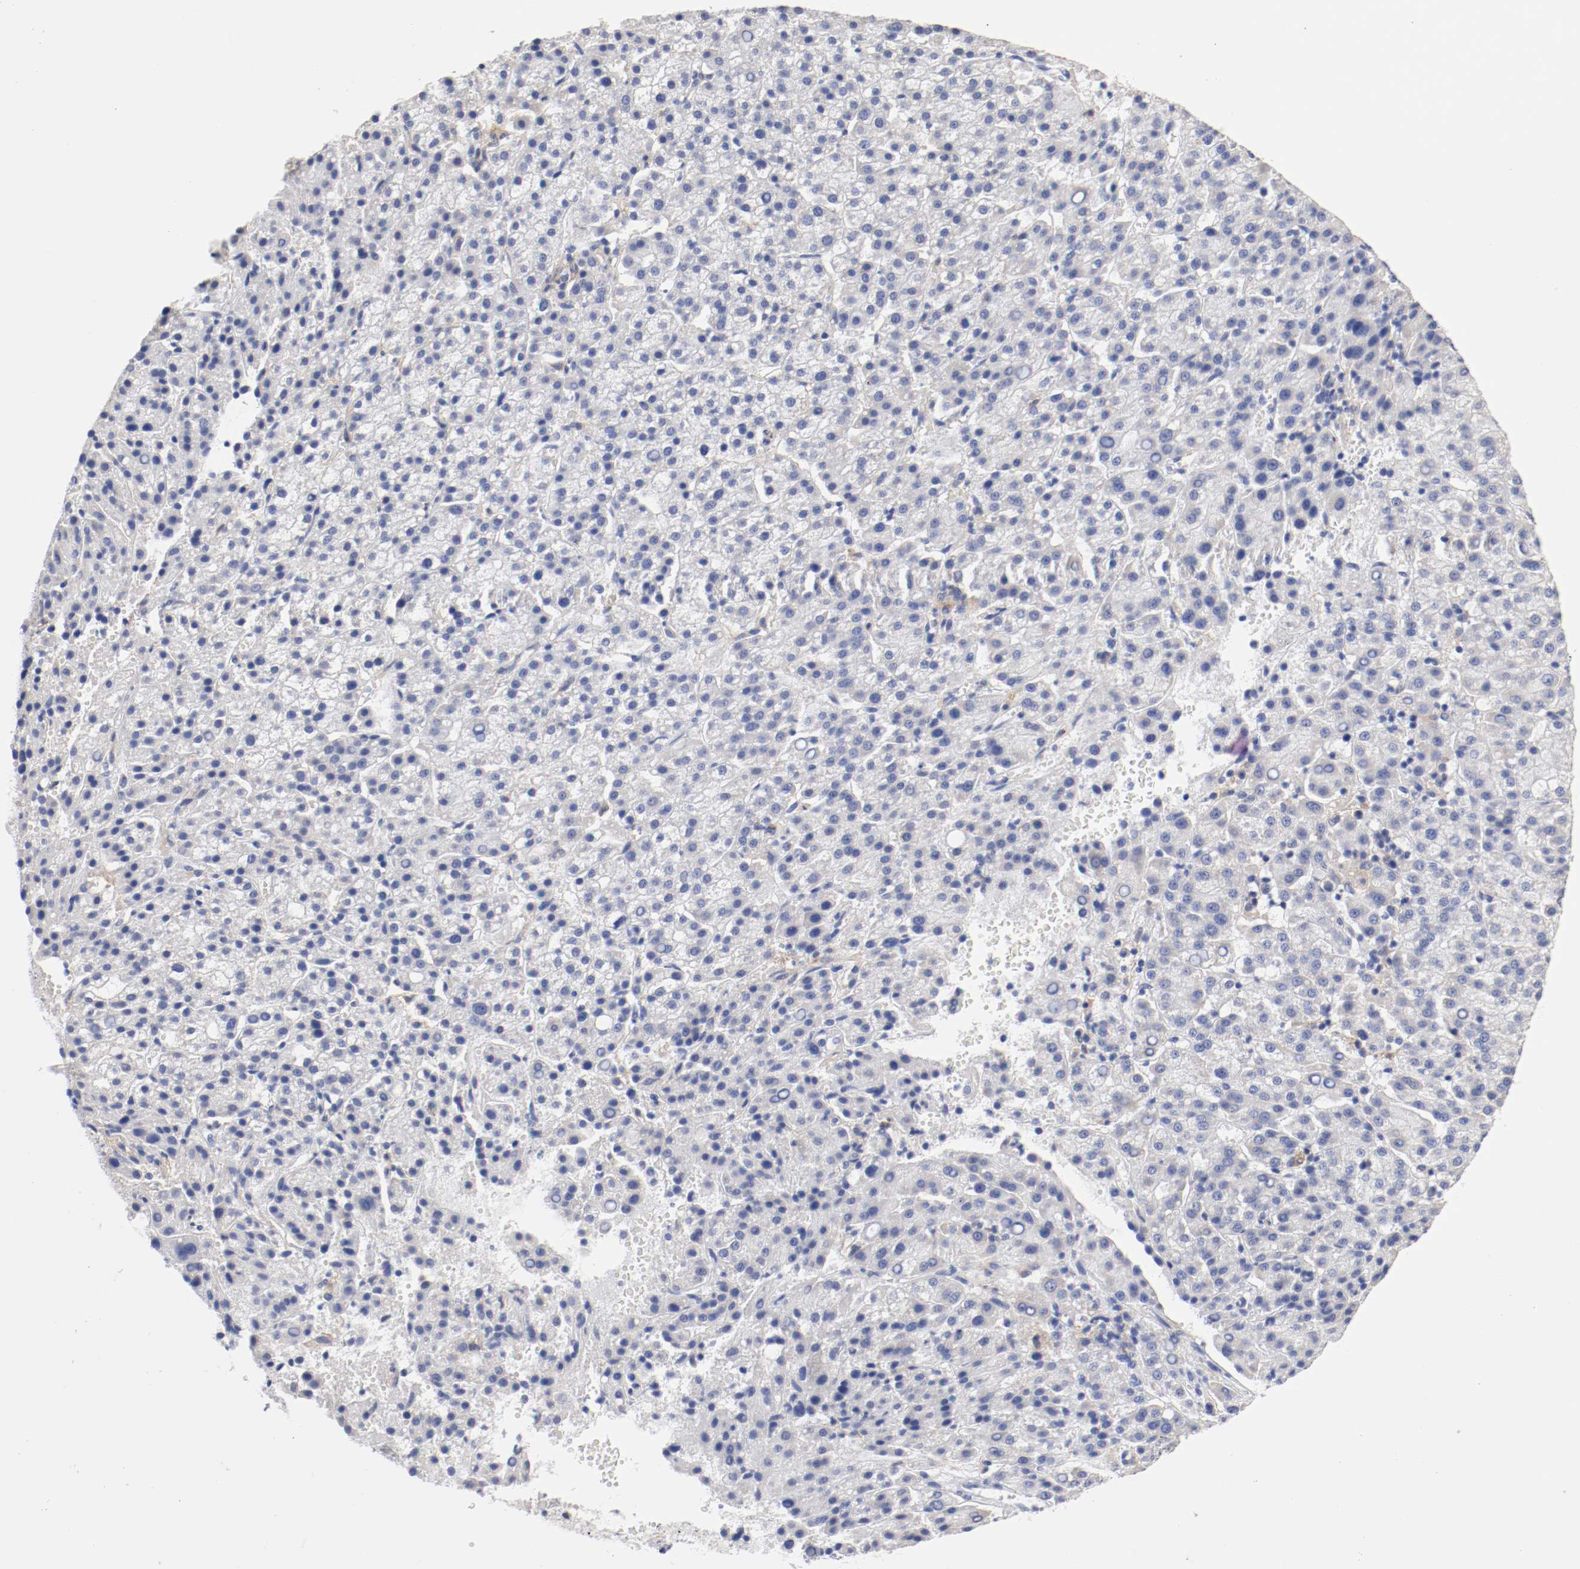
{"staining": {"intensity": "negative", "quantity": "none", "location": "none"}, "tissue": "liver cancer", "cell_type": "Tumor cells", "image_type": "cancer", "snomed": [{"axis": "morphology", "description": "Carcinoma, Hepatocellular, NOS"}, {"axis": "topography", "description": "Liver"}], "caption": "High power microscopy photomicrograph of an immunohistochemistry photomicrograph of liver cancer, revealing no significant staining in tumor cells.", "gene": "FGFBP1", "patient": {"sex": "female", "age": 58}}